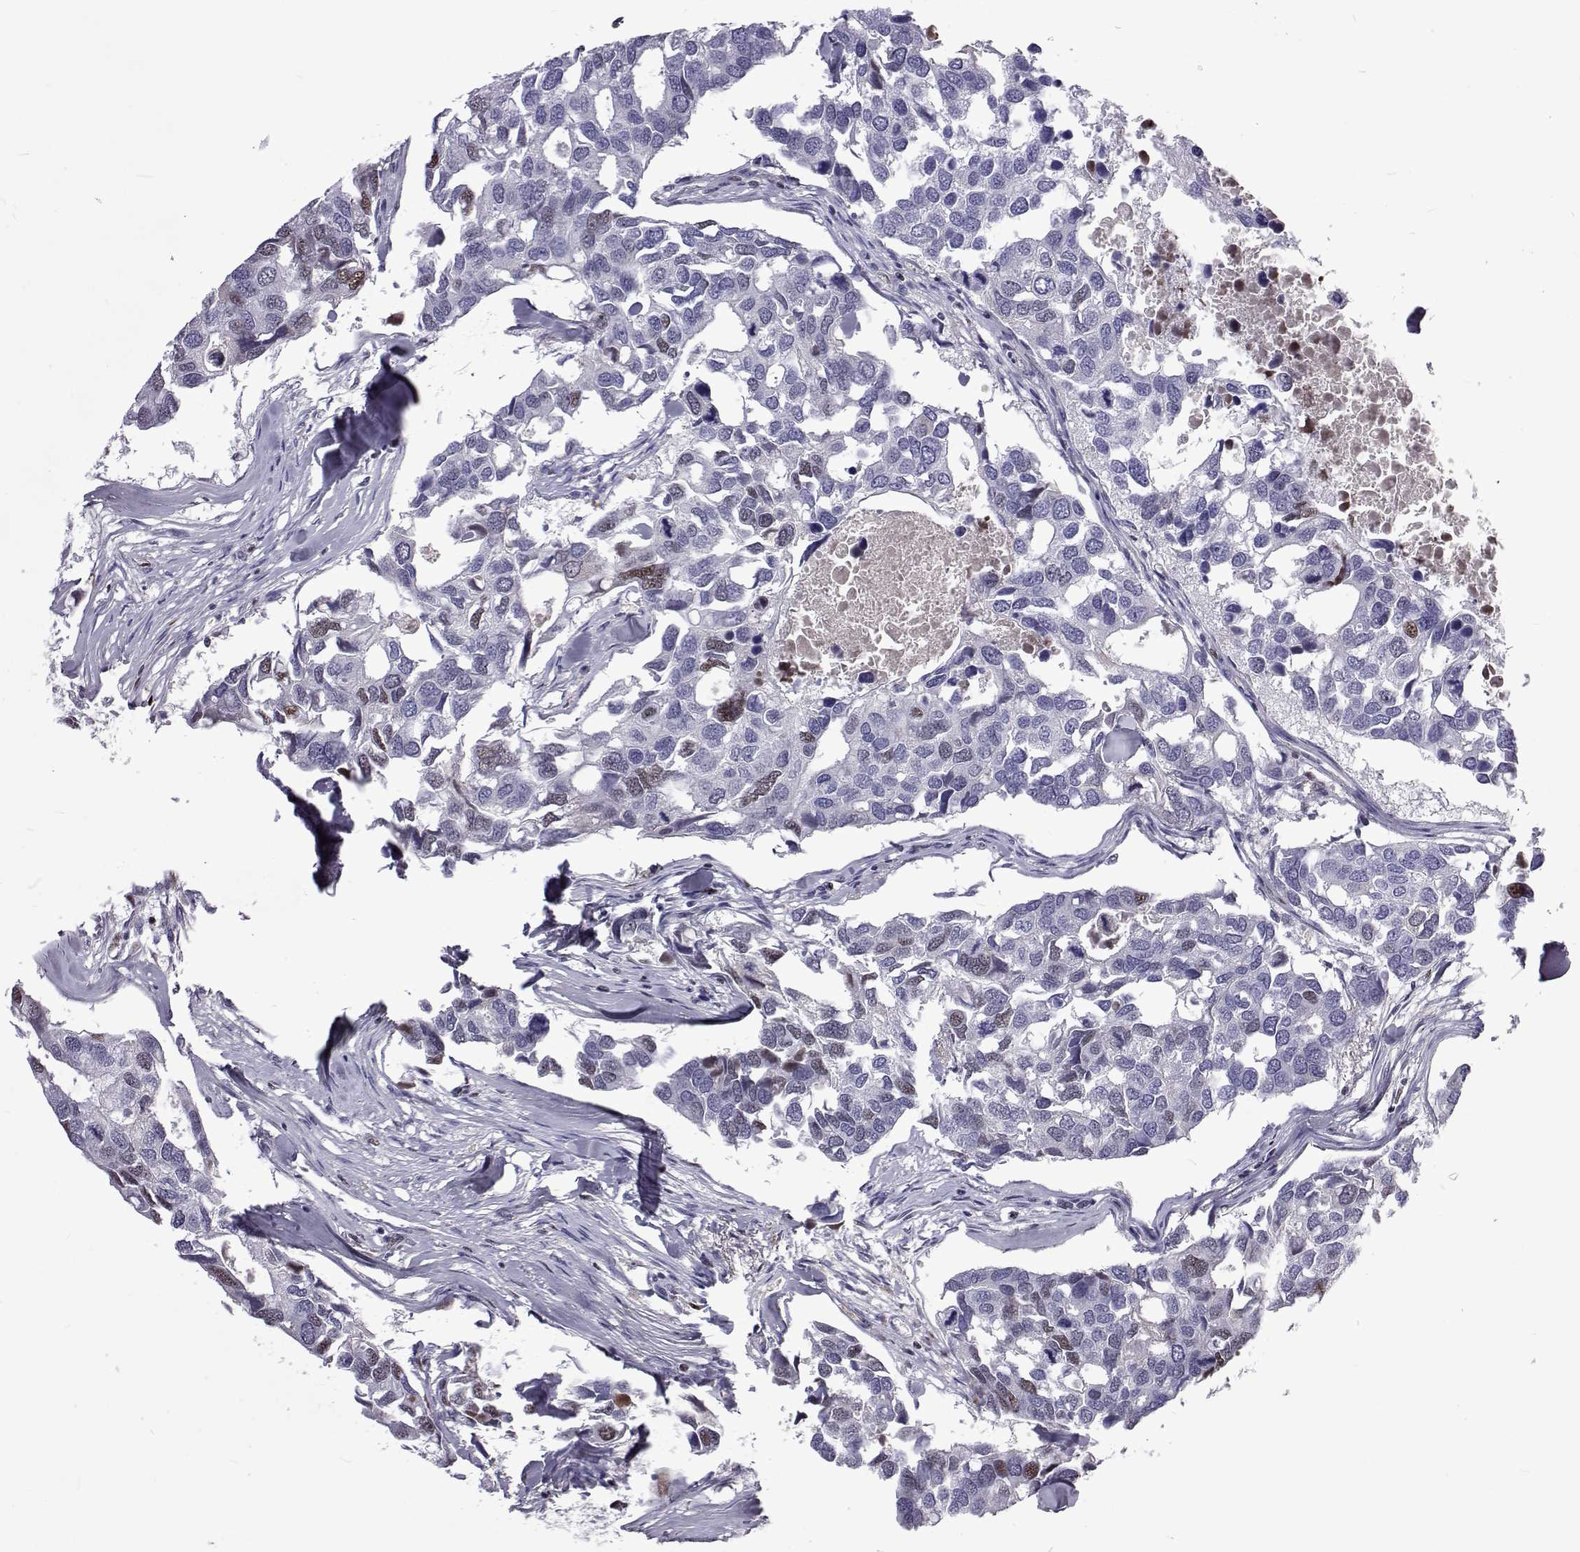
{"staining": {"intensity": "negative", "quantity": "none", "location": "none"}, "tissue": "breast cancer", "cell_type": "Tumor cells", "image_type": "cancer", "snomed": [{"axis": "morphology", "description": "Duct carcinoma"}, {"axis": "topography", "description": "Breast"}], "caption": "This is a micrograph of IHC staining of infiltrating ductal carcinoma (breast), which shows no expression in tumor cells.", "gene": "TCF15", "patient": {"sex": "female", "age": 83}}